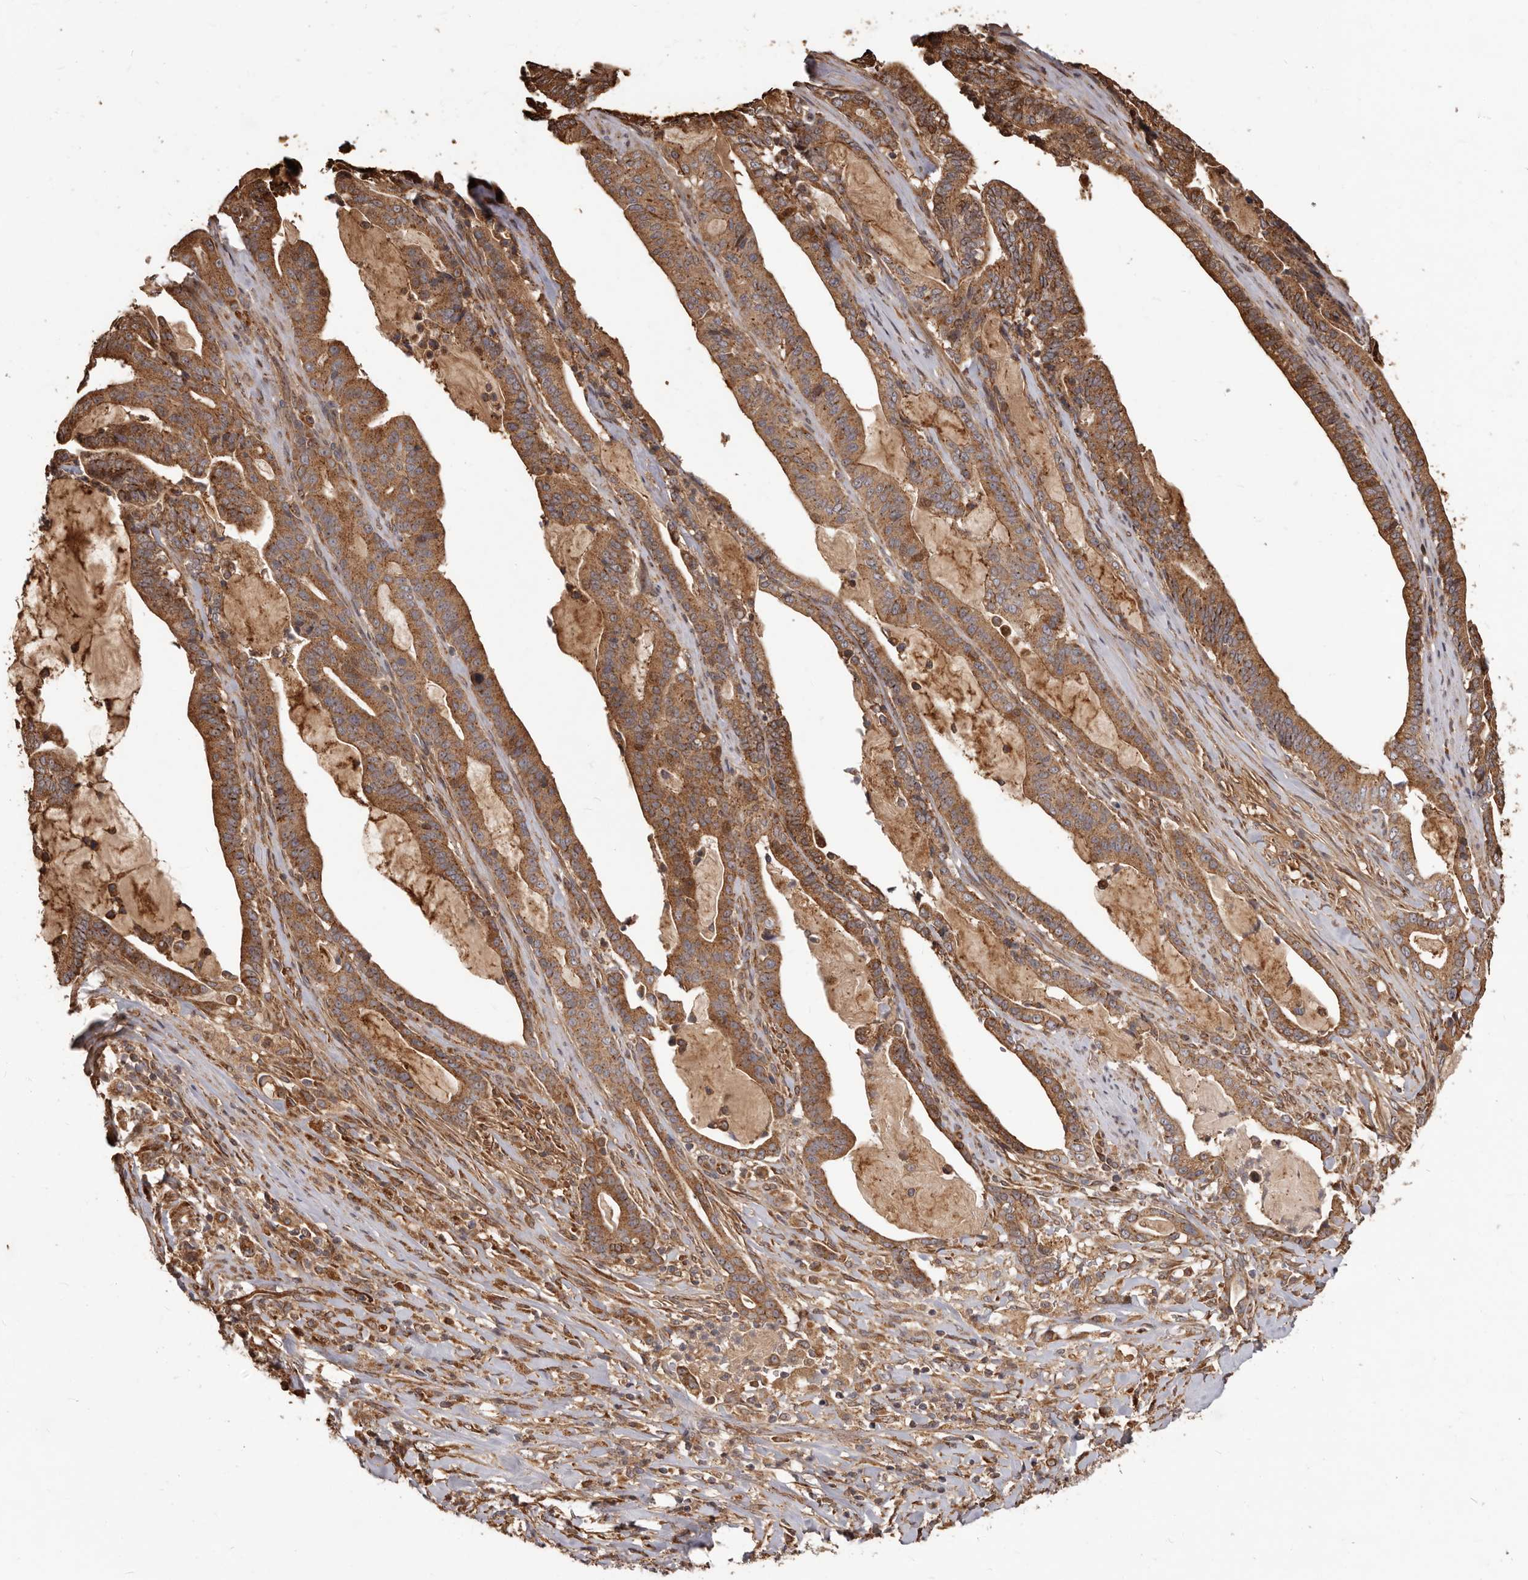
{"staining": {"intensity": "moderate", "quantity": ">75%", "location": "cytoplasmic/membranous"}, "tissue": "pancreatic cancer", "cell_type": "Tumor cells", "image_type": "cancer", "snomed": [{"axis": "morphology", "description": "Adenocarcinoma, NOS"}, {"axis": "topography", "description": "Pancreas"}], "caption": "Tumor cells demonstrate moderate cytoplasmic/membranous staining in approximately >75% of cells in adenocarcinoma (pancreatic).", "gene": "MTO1", "patient": {"sex": "male", "age": 63}}